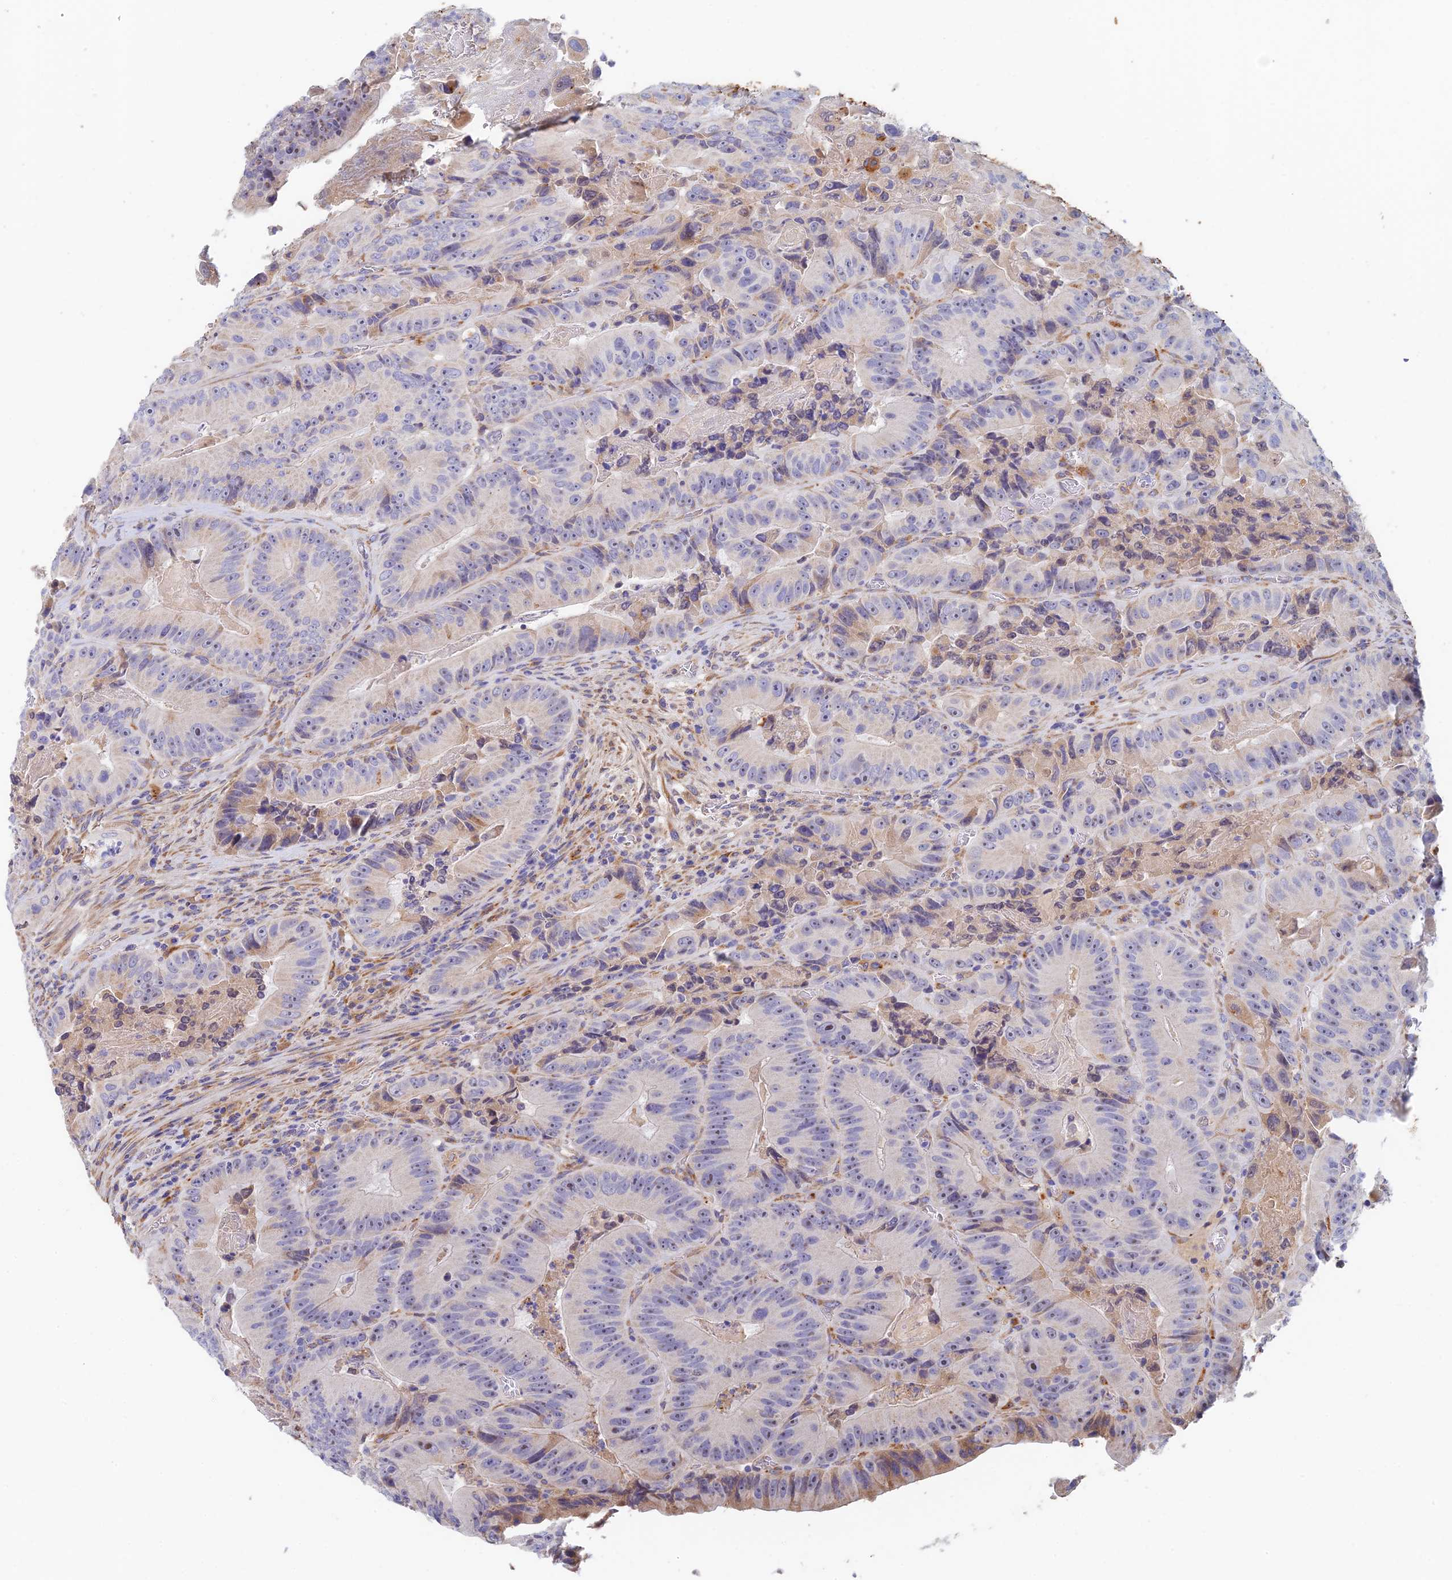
{"staining": {"intensity": "weak", "quantity": "<25%", "location": "cytoplasmic/membranous"}, "tissue": "colorectal cancer", "cell_type": "Tumor cells", "image_type": "cancer", "snomed": [{"axis": "morphology", "description": "Adenocarcinoma, NOS"}, {"axis": "topography", "description": "Colon"}], "caption": "Adenocarcinoma (colorectal) stained for a protein using immunohistochemistry shows no positivity tumor cells.", "gene": "RPGRIP1L", "patient": {"sex": "female", "age": 86}}